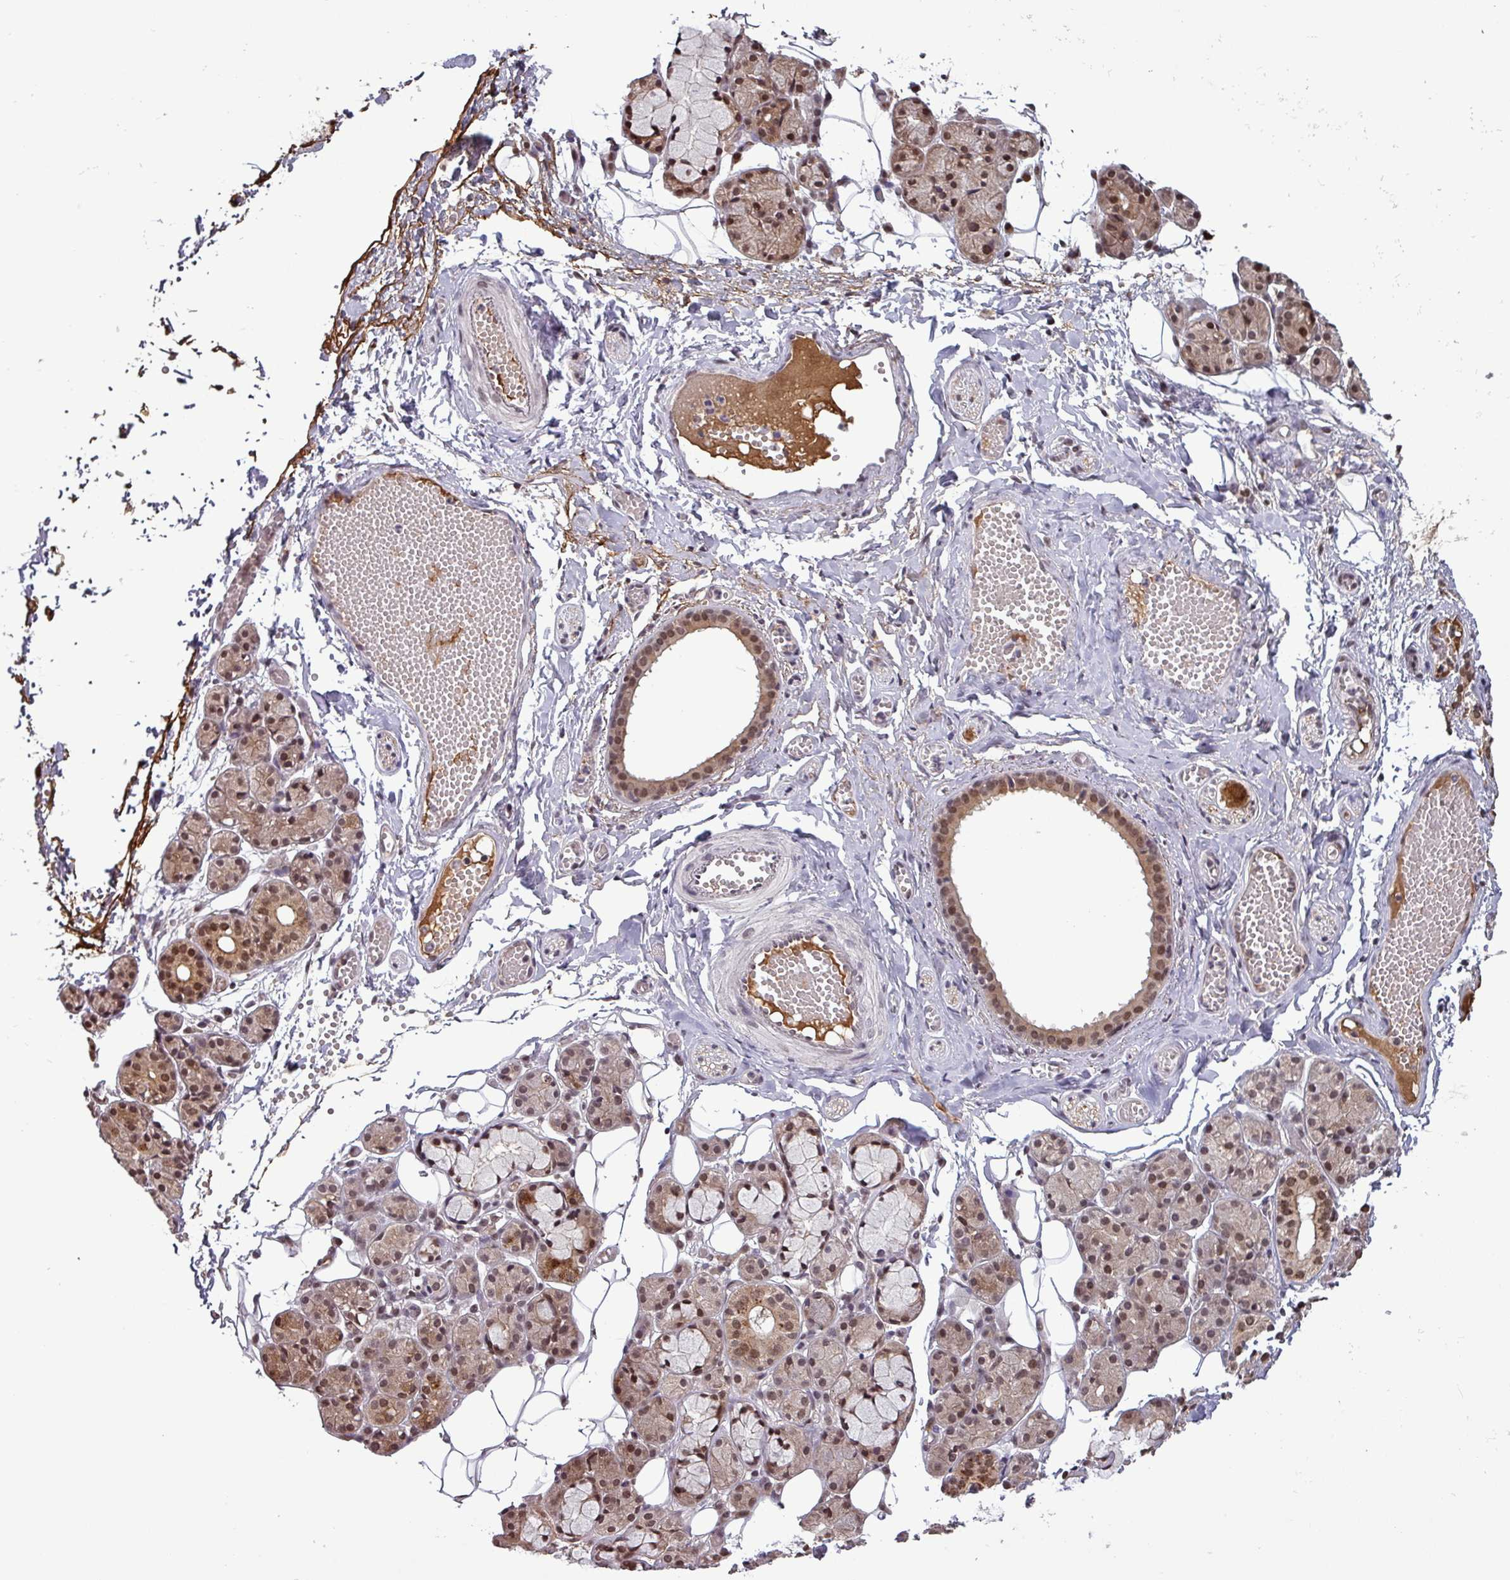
{"staining": {"intensity": "moderate", "quantity": "25%-75%", "location": "nuclear"}, "tissue": "salivary gland", "cell_type": "Glandular cells", "image_type": "normal", "snomed": [{"axis": "morphology", "description": "Normal tissue, NOS"}, {"axis": "topography", "description": "Salivary gland"}], "caption": "This image displays benign salivary gland stained with IHC to label a protein in brown. The nuclear of glandular cells show moderate positivity for the protein. Nuclei are counter-stained blue.", "gene": "NOB1", "patient": {"sex": "male", "age": 63}}